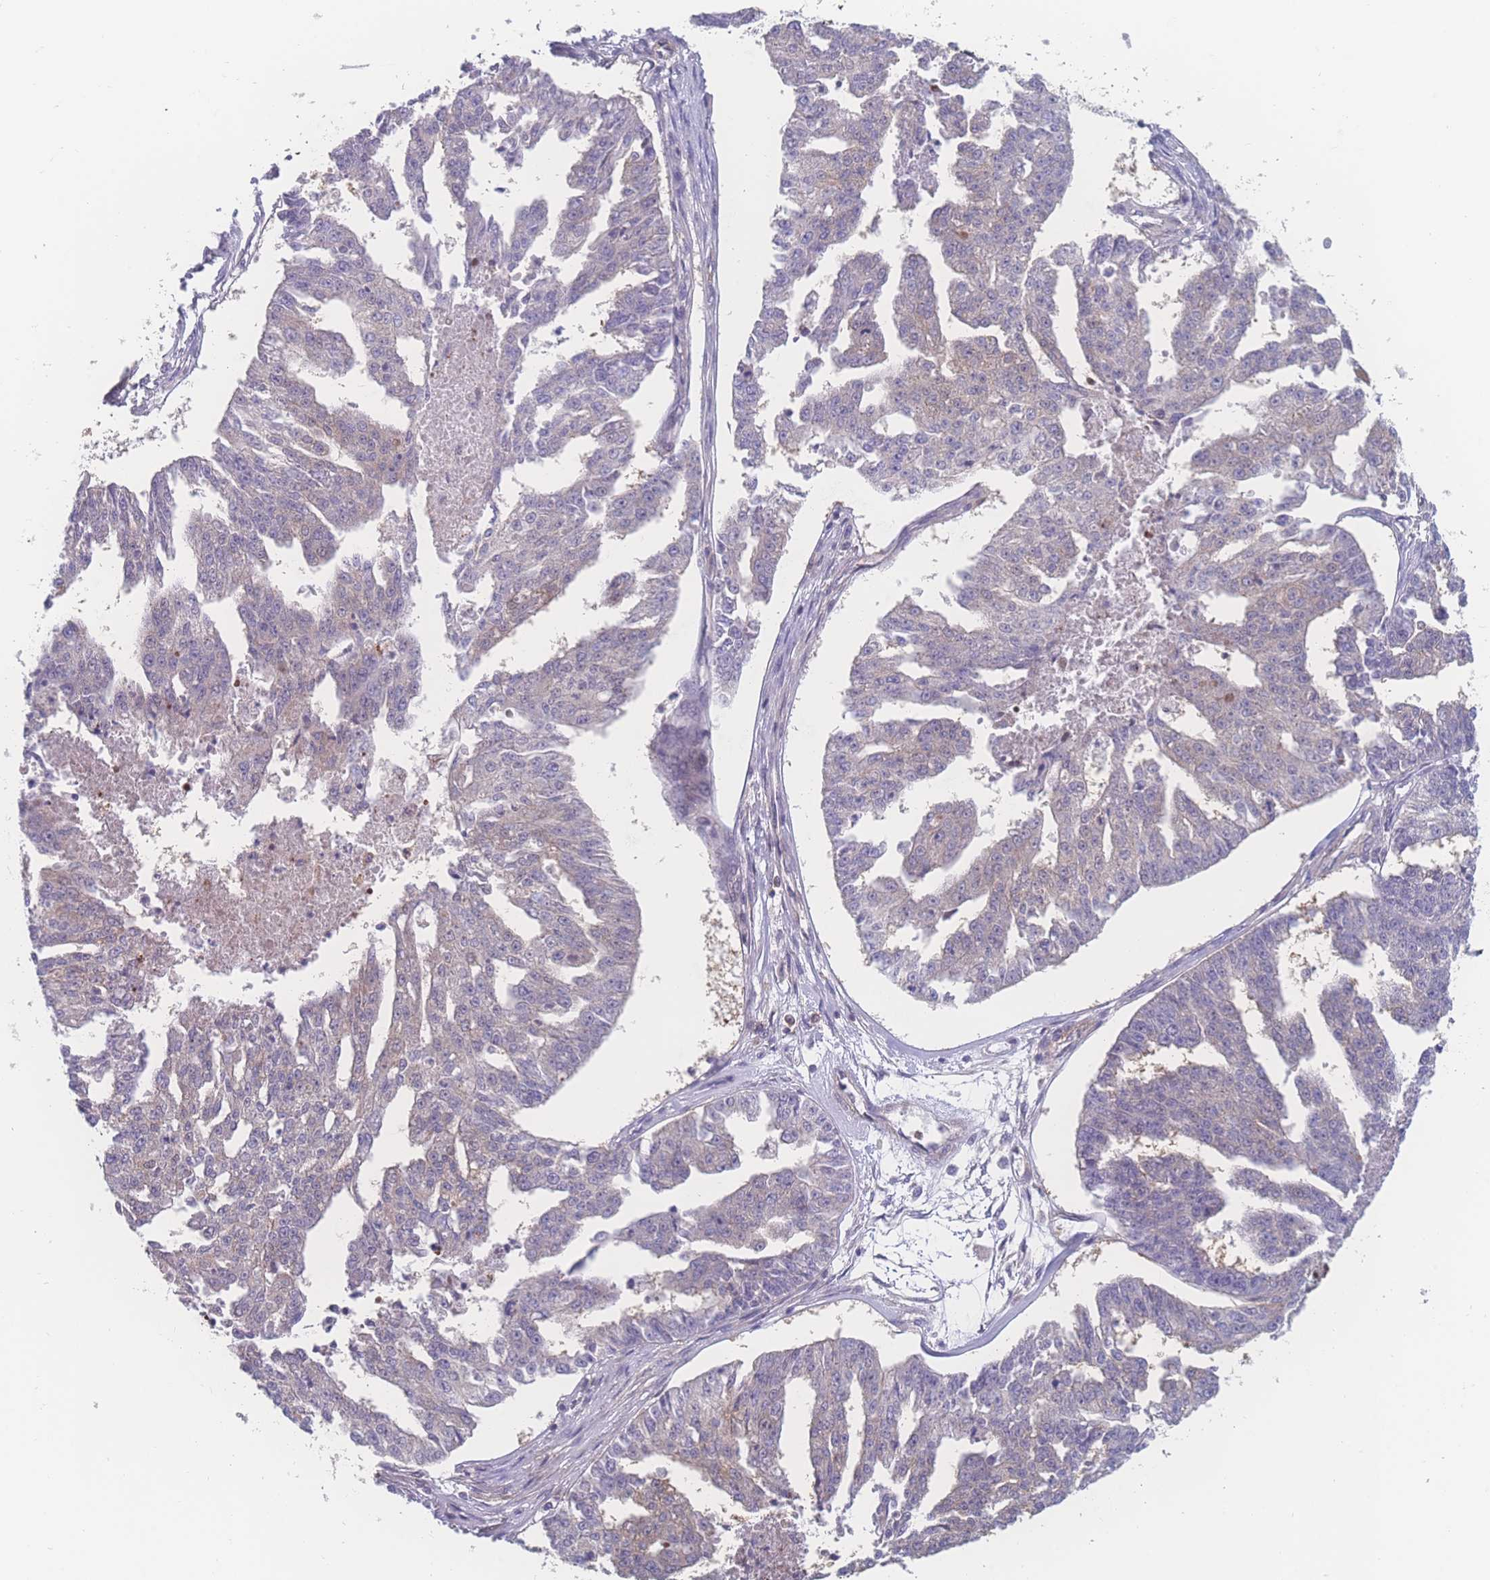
{"staining": {"intensity": "weak", "quantity": "<25%", "location": "cytoplasmic/membranous"}, "tissue": "ovarian cancer", "cell_type": "Tumor cells", "image_type": "cancer", "snomed": [{"axis": "morphology", "description": "Cystadenocarcinoma, serous, NOS"}, {"axis": "topography", "description": "Ovary"}], "caption": "Human ovarian cancer stained for a protein using IHC demonstrates no staining in tumor cells.", "gene": "CFAP97", "patient": {"sex": "female", "age": 58}}